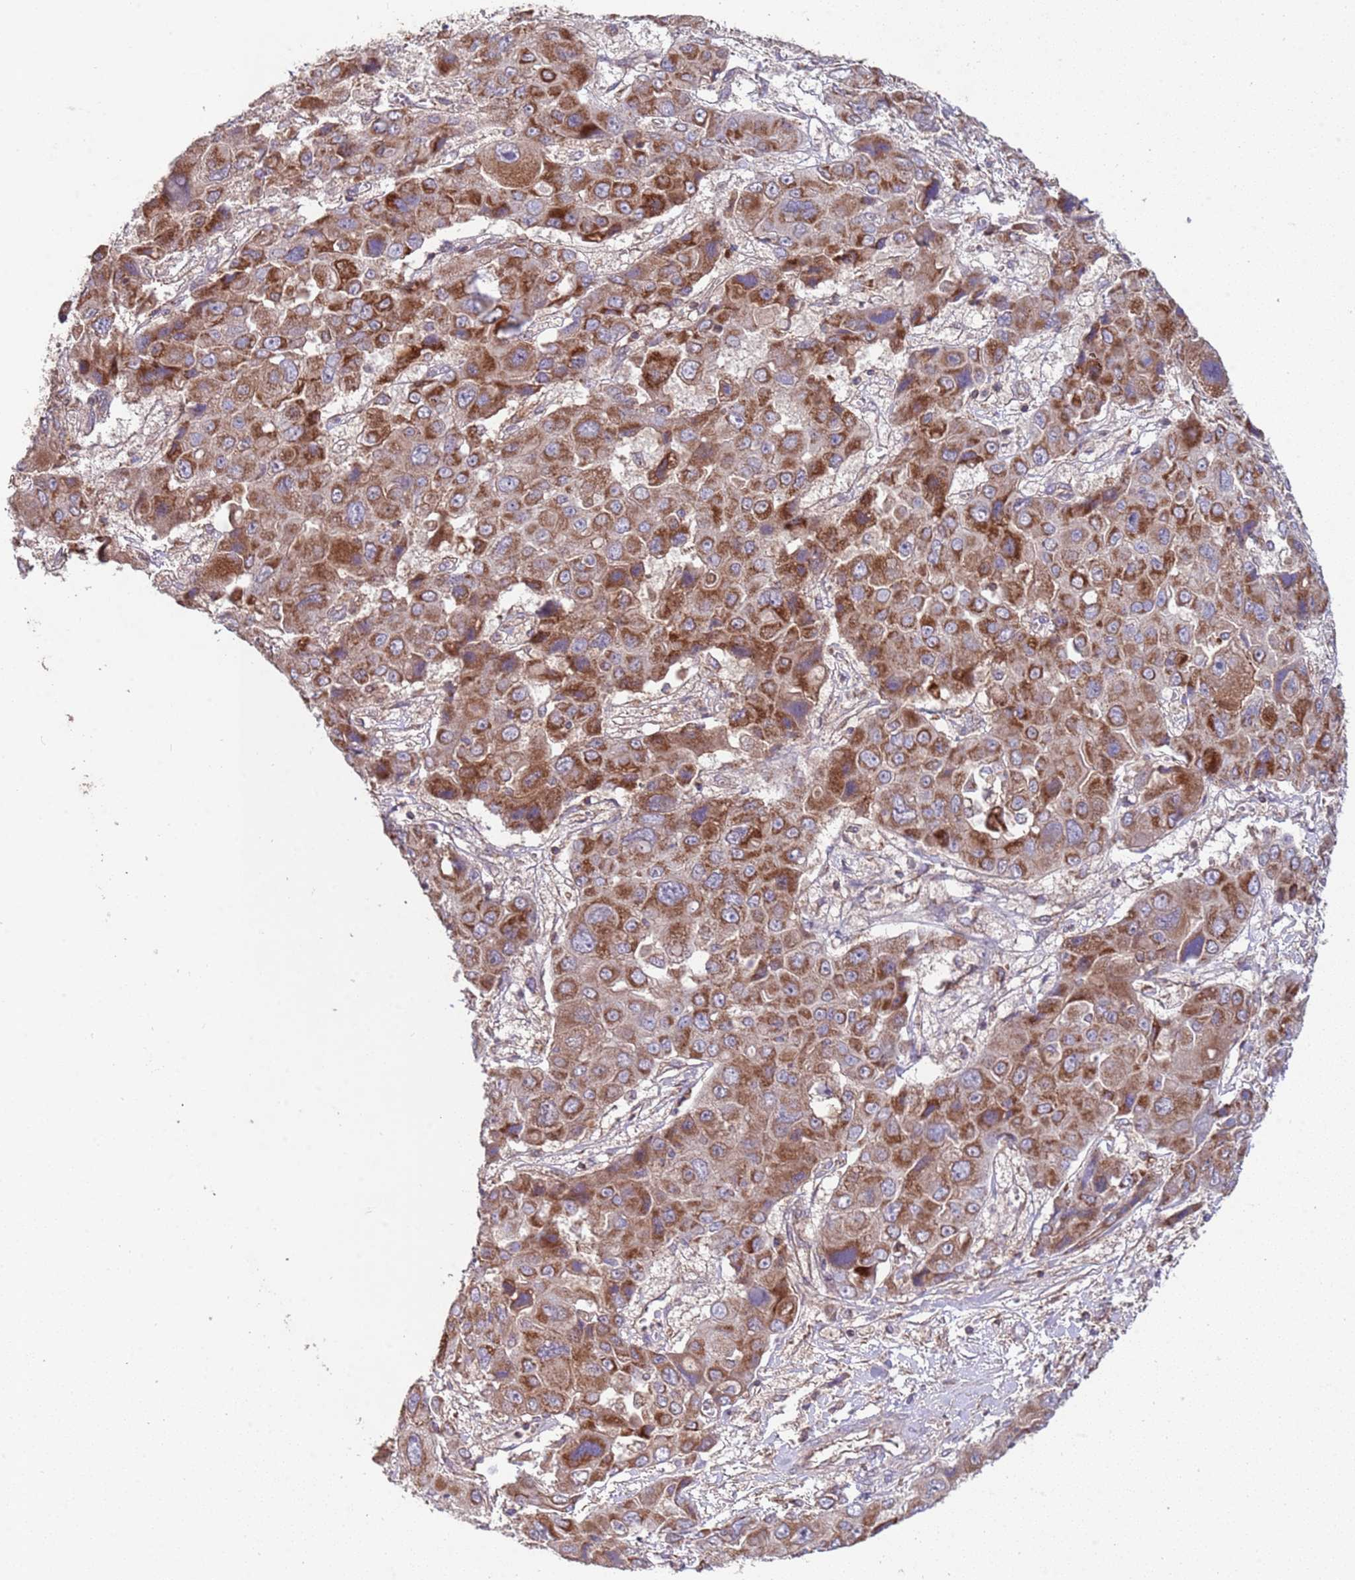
{"staining": {"intensity": "moderate", "quantity": ">75%", "location": "cytoplasmic/membranous"}, "tissue": "liver cancer", "cell_type": "Tumor cells", "image_type": "cancer", "snomed": [{"axis": "morphology", "description": "Cholangiocarcinoma"}, {"axis": "topography", "description": "Liver"}], "caption": "Liver cancer (cholangiocarcinoma) stained with immunohistochemistry (IHC) reveals moderate cytoplasmic/membranous expression in about >75% of tumor cells.", "gene": "ACAD8", "patient": {"sex": "male", "age": 67}}